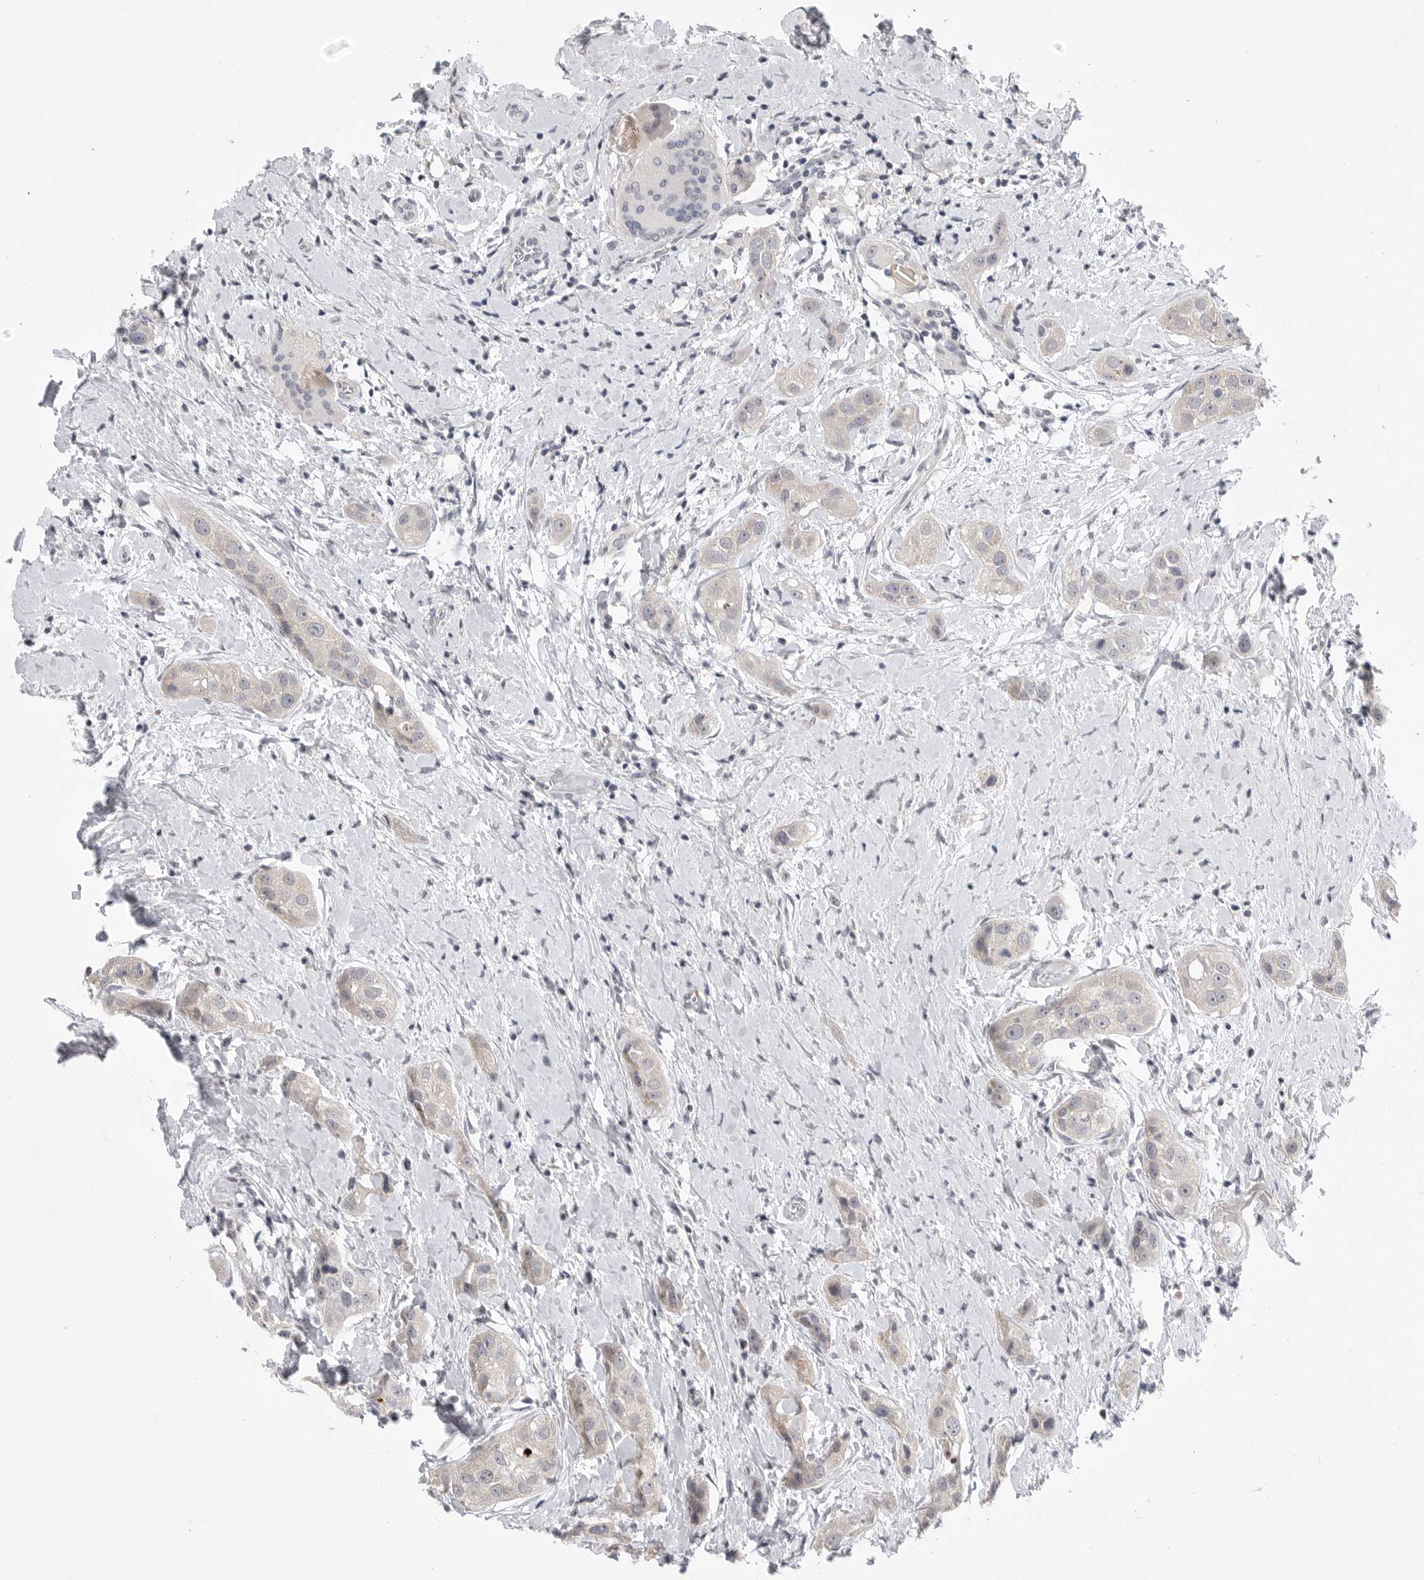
{"staining": {"intensity": "weak", "quantity": "<25%", "location": "cytoplasmic/membranous"}, "tissue": "head and neck cancer", "cell_type": "Tumor cells", "image_type": "cancer", "snomed": [{"axis": "morphology", "description": "Normal tissue, NOS"}, {"axis": "morphology", "description": "Squamous cell carcinoma, NOS"}, {"axis": "topography", "description": "Skeletal muscle"}, {"axis": "topography", "description": "Head-Neck"}], "caption": "Immunohistochemistry histopathology image of human head and neck squamous cell carcinoma stained for a protein (brown), which displays no staining in tumor cells.", "gene": "FBXO43", "patient": {"sex": "male", "age": 51}}